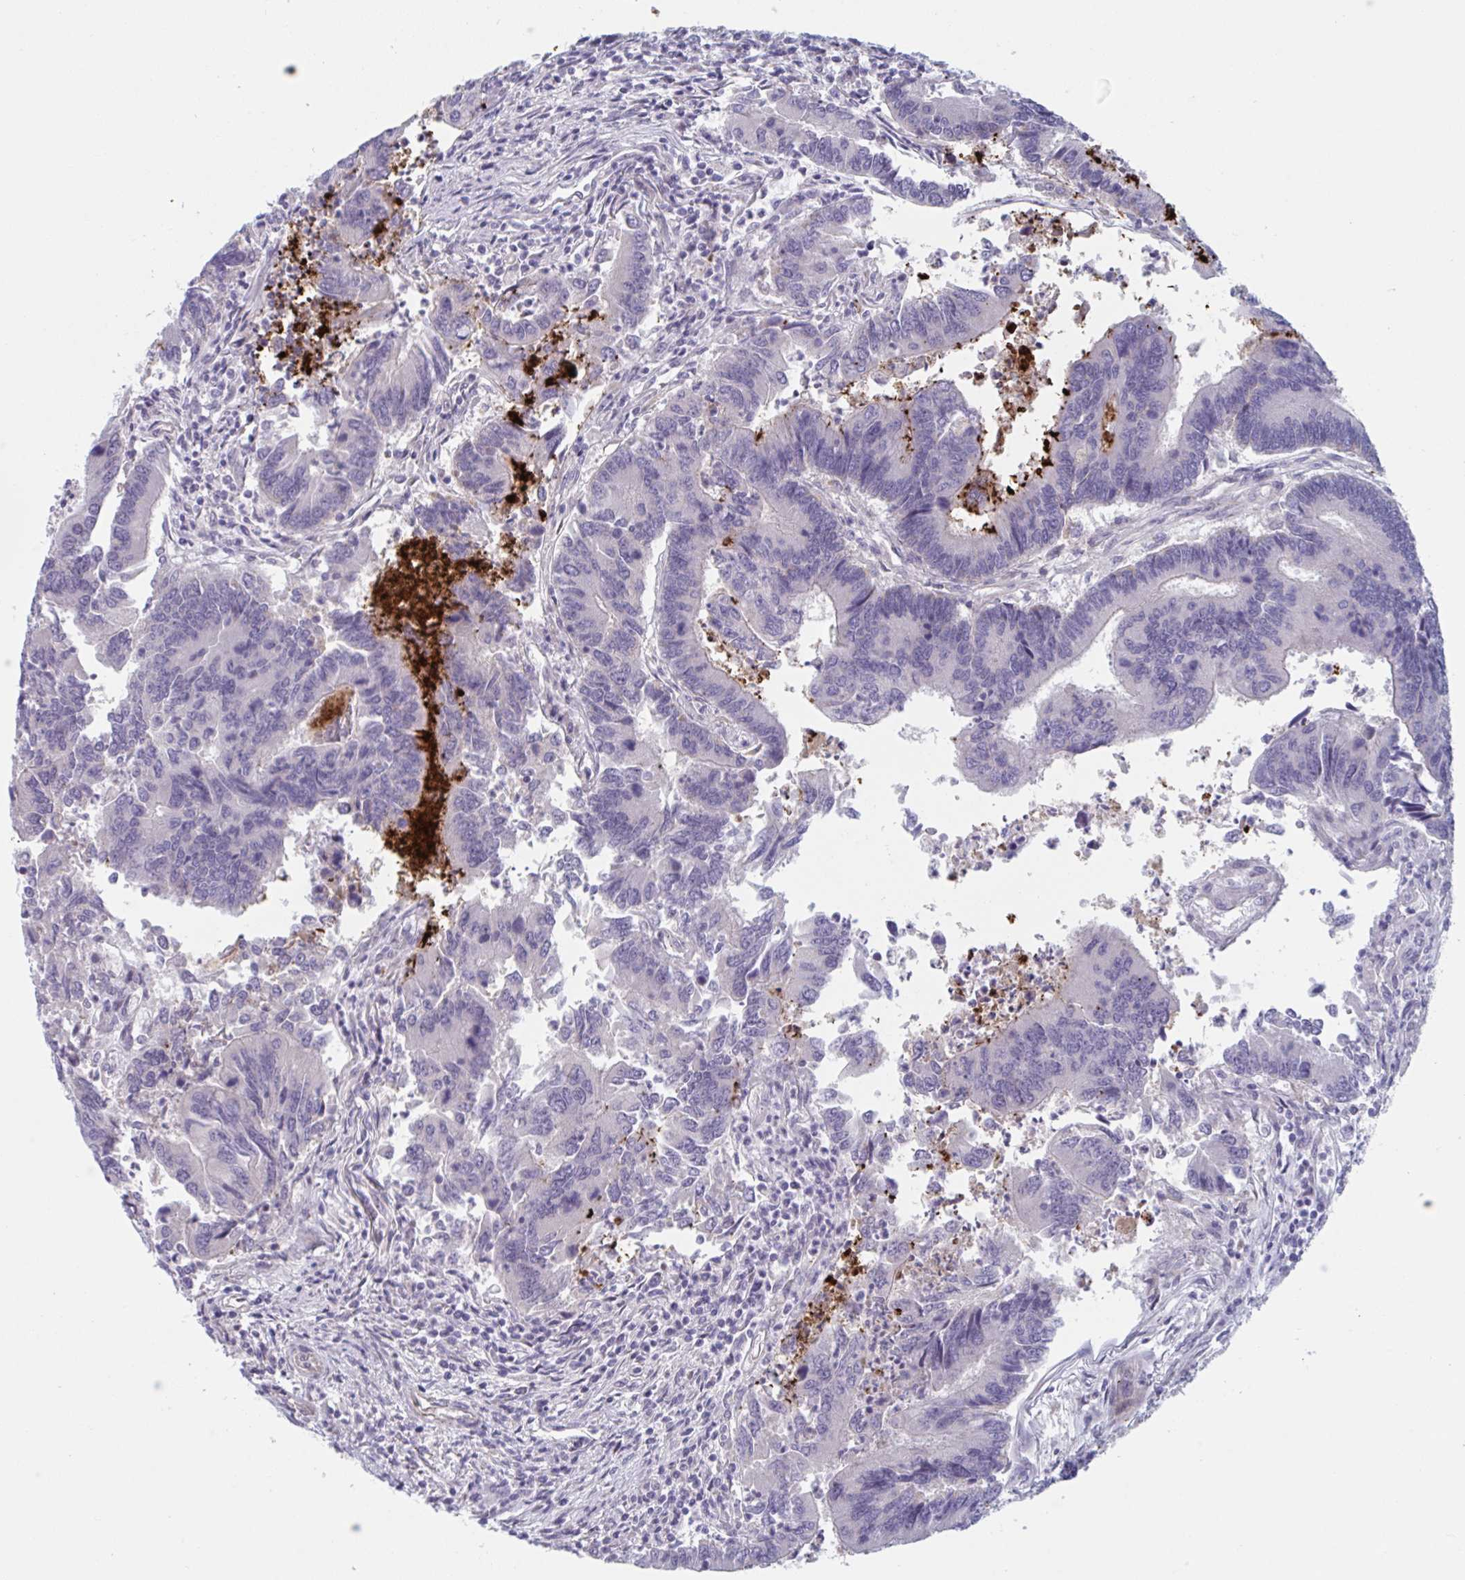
{"staining": {"intensity": "negative", "quantity": "none", "location": "none"}, "tissue": "colorectal cancer", "cell_type": "Tumor cells", "image_type": "cancer", "snomed": [{"axis": "morphology", "description": "Adenocarcinoma, NOS"}, {"axis": "topography", "description": "Colon"}], "caption": "Tumor cells are negative for brown protein staining in colorectal adenocarcinoma.", "gene": "TNFSF10", "patient": {"sex": "female", "age": 67}}